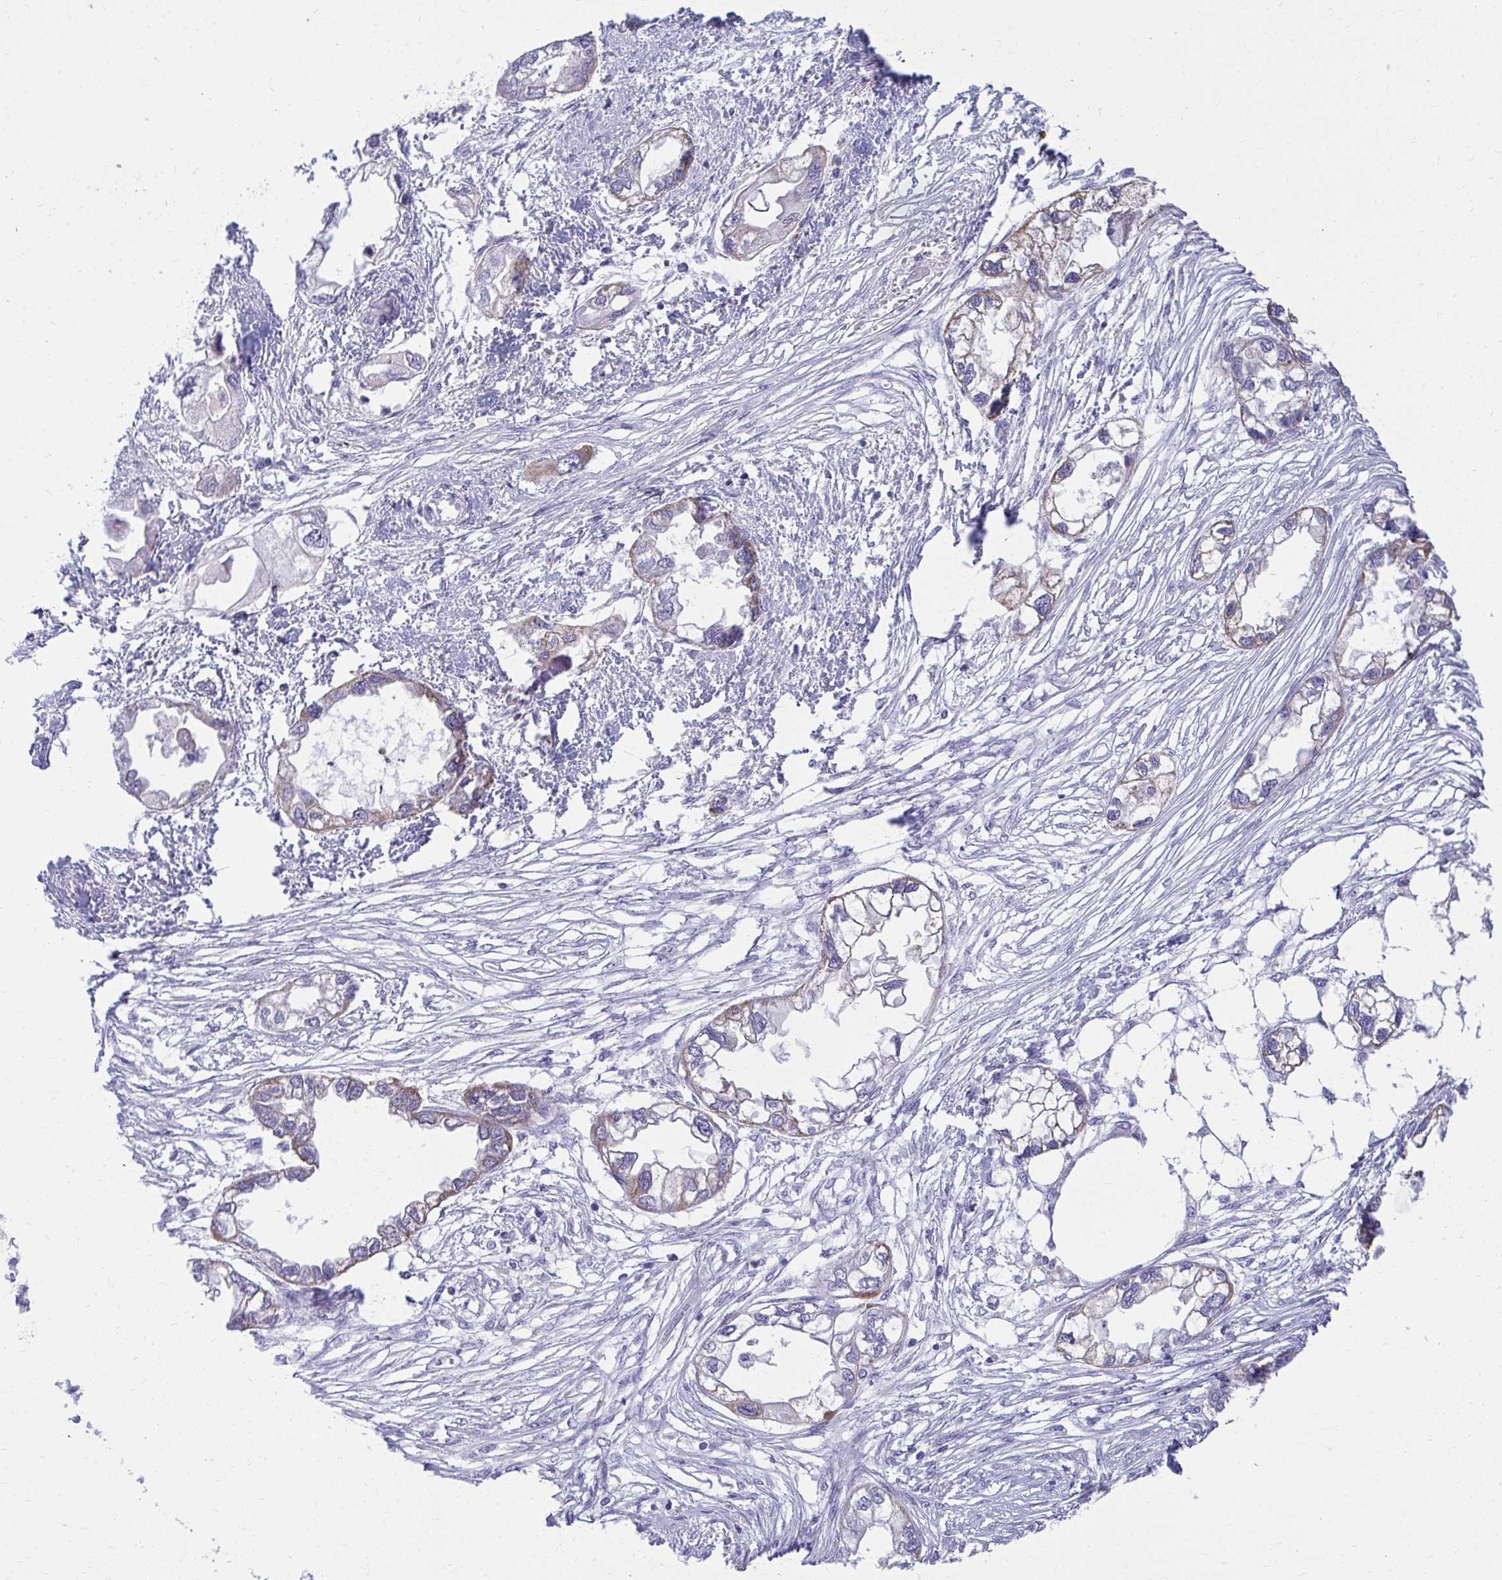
{"staining": {"intensity": "weak", "quantity": "25%-75%", "location": "cytoplasmic/membranous"}, "tissue": "endometrial cancer", "cell_type": "Tumor cells", "image_type": "cancer", "snomed": [{"axis": "morphology", "description": "Adenocarcinoma, NOS"}, {"axis": "morphology", "description": "Adenocarcinoma, metastatic, NOS"}, {"axis": "topography", "description": "Adipose tissue"}, {"axis": "topography", "description": "Endometrium"}], "caption": "Protein staining by immunohistochemistry demonstrates weak cytoplasmic/membranous positivity in about 25%-75% of tumor cells in endometrial cancer. (Stains: DAB (3,3'-diaminobenzidine) in brown, nuclei in blue, Microscopy: brightfield microscopy at high magnification).", "gene": "AIG1", "patient": {"sex": "female", "age": 67}}